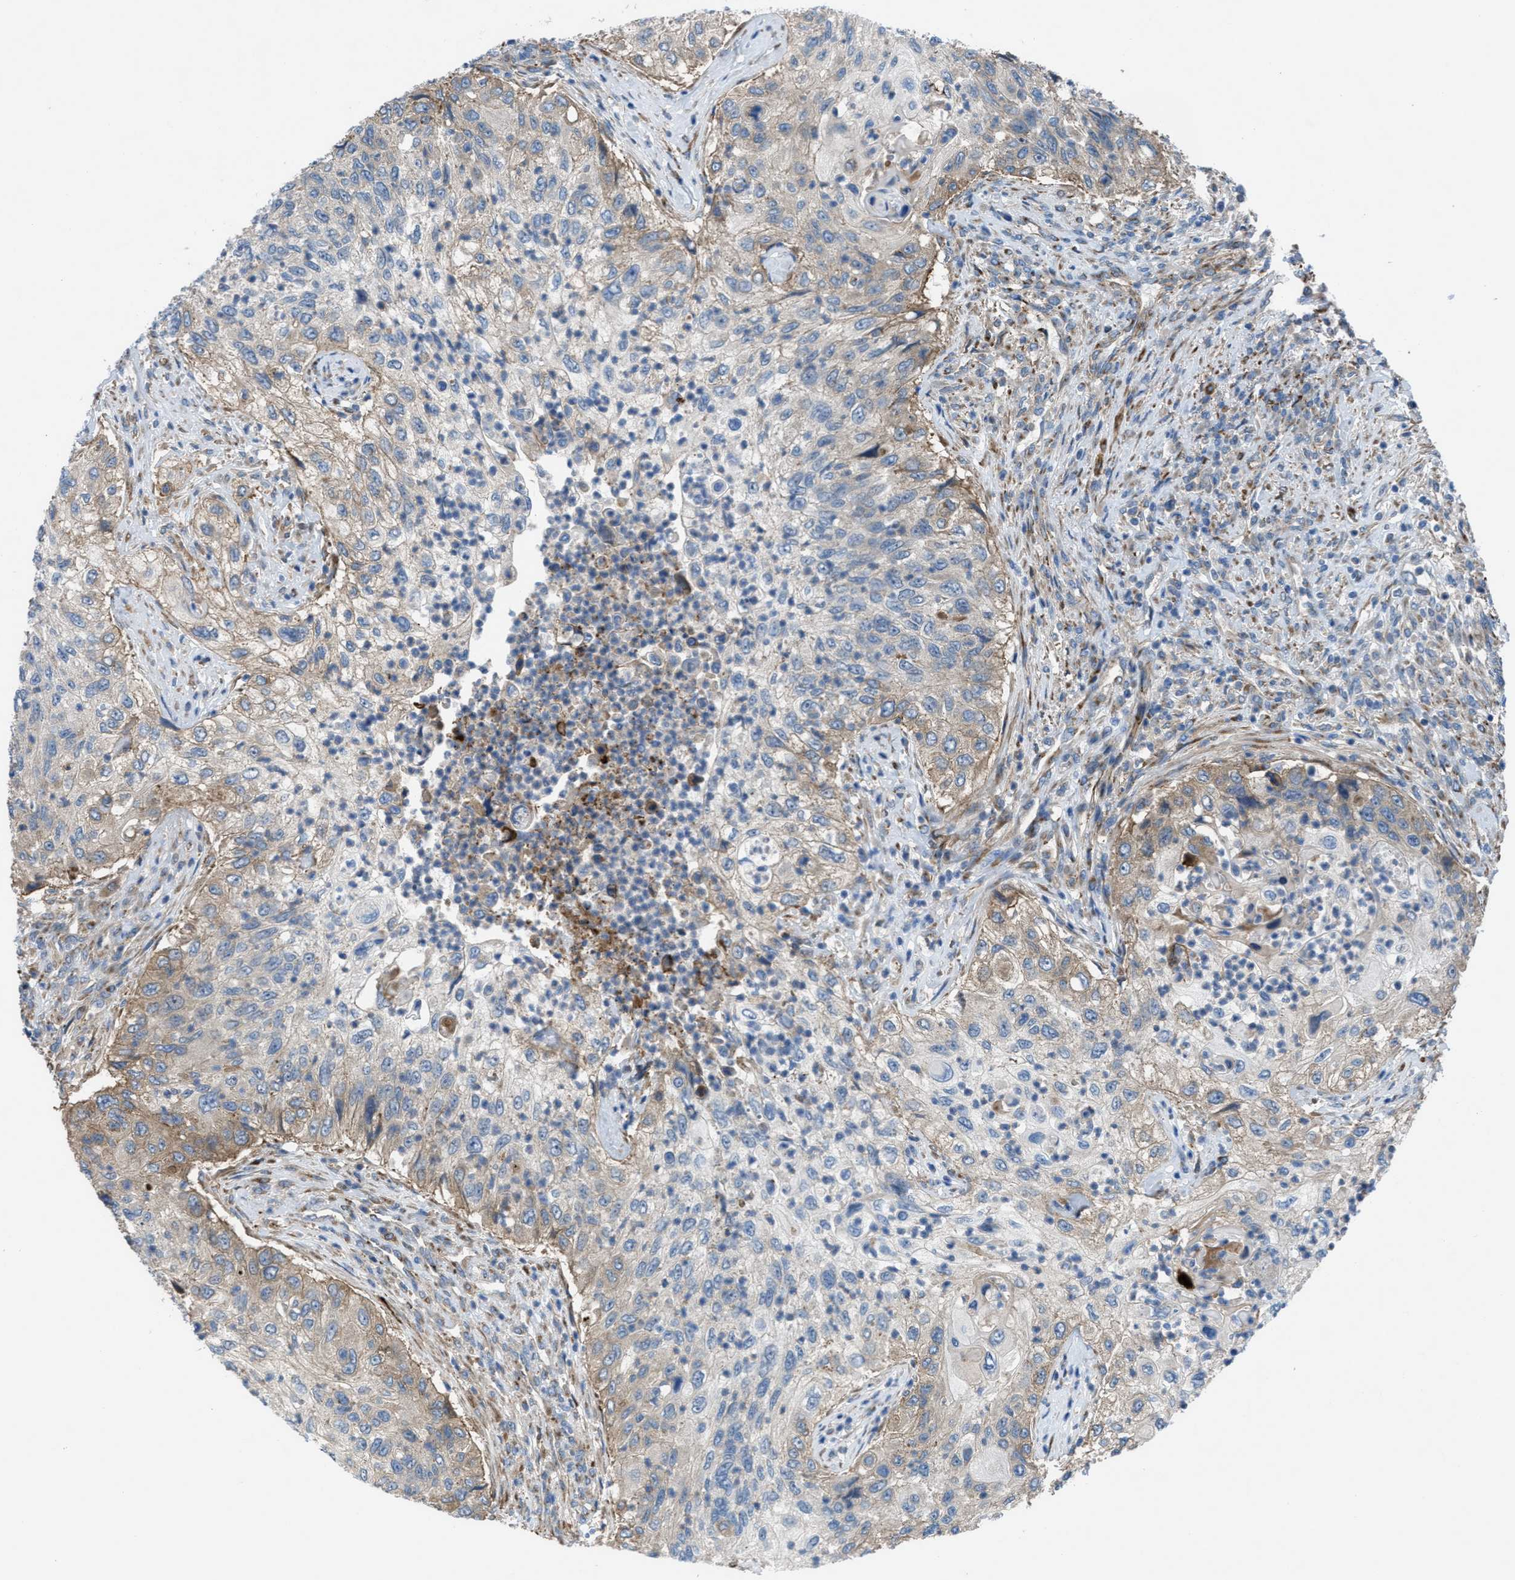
{"staining": {"intensity": "weak", "quantity": "<25%", "location": "cytoplasmic/membranous"}, "tissue": "urothelial cancer", "cell_type": "Tumor cells", "image_type": "cancer", "snomed": [{"axis": "morphology", "description": "Urothelial carcinoma, High grade"}, {"axis": "topography", "description": "Urinary bladder"}], "caption": "A histopathology image of urothelial cancer stained for a protein displays no brown staining in tumor cells.", "gene": "SLC6A9", "patient": {"sex": "male", "age": 50}}